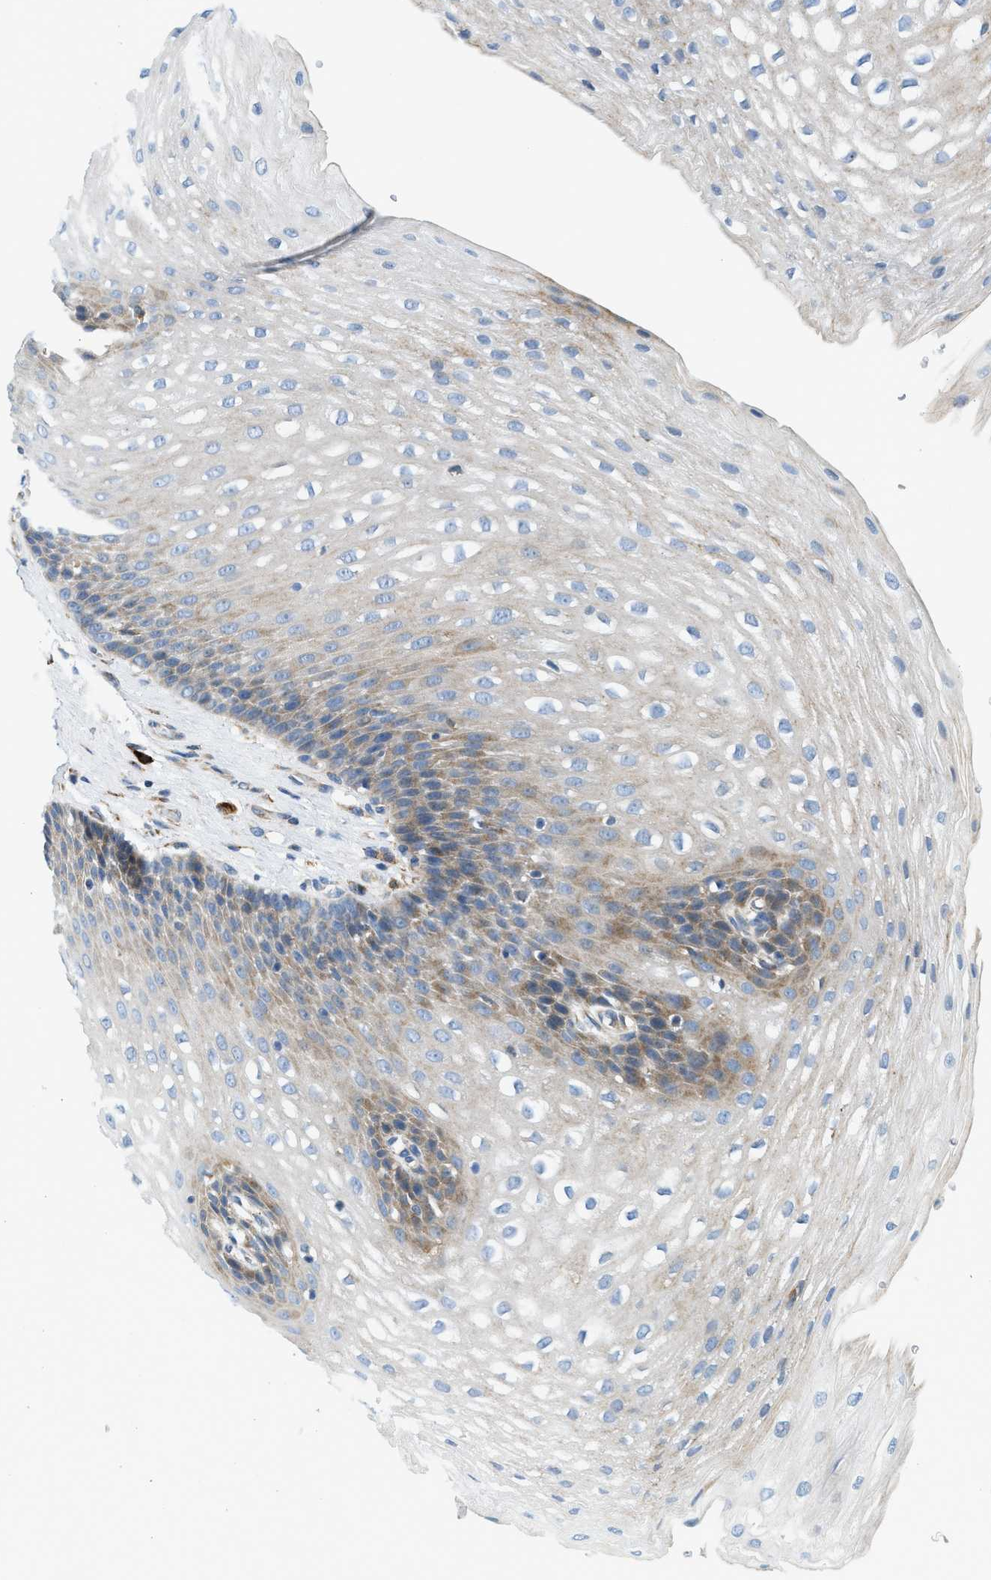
{"staining": {"intensity": "moderate", "quantity": "<25%", "location": "cytoplasmic/membranous"}, "tissue": "esophagus", "cell_type": "Squamous epithelial cells", "image_type": "normal", "snomed": [{"axis": "morphology", "description": "Normal tissue, NOS"}, {"axis": "topography", "description": "Esophagus"}], "caption": "High-power microscopy captured an IHC image of unremarkable esophagus, revealing moderate cytoplasmic/membranous staining in approximately <25% of squamous epithelial cells.", "gene": "CNTN6", "patient": {"sex": "male", "age": 48}}